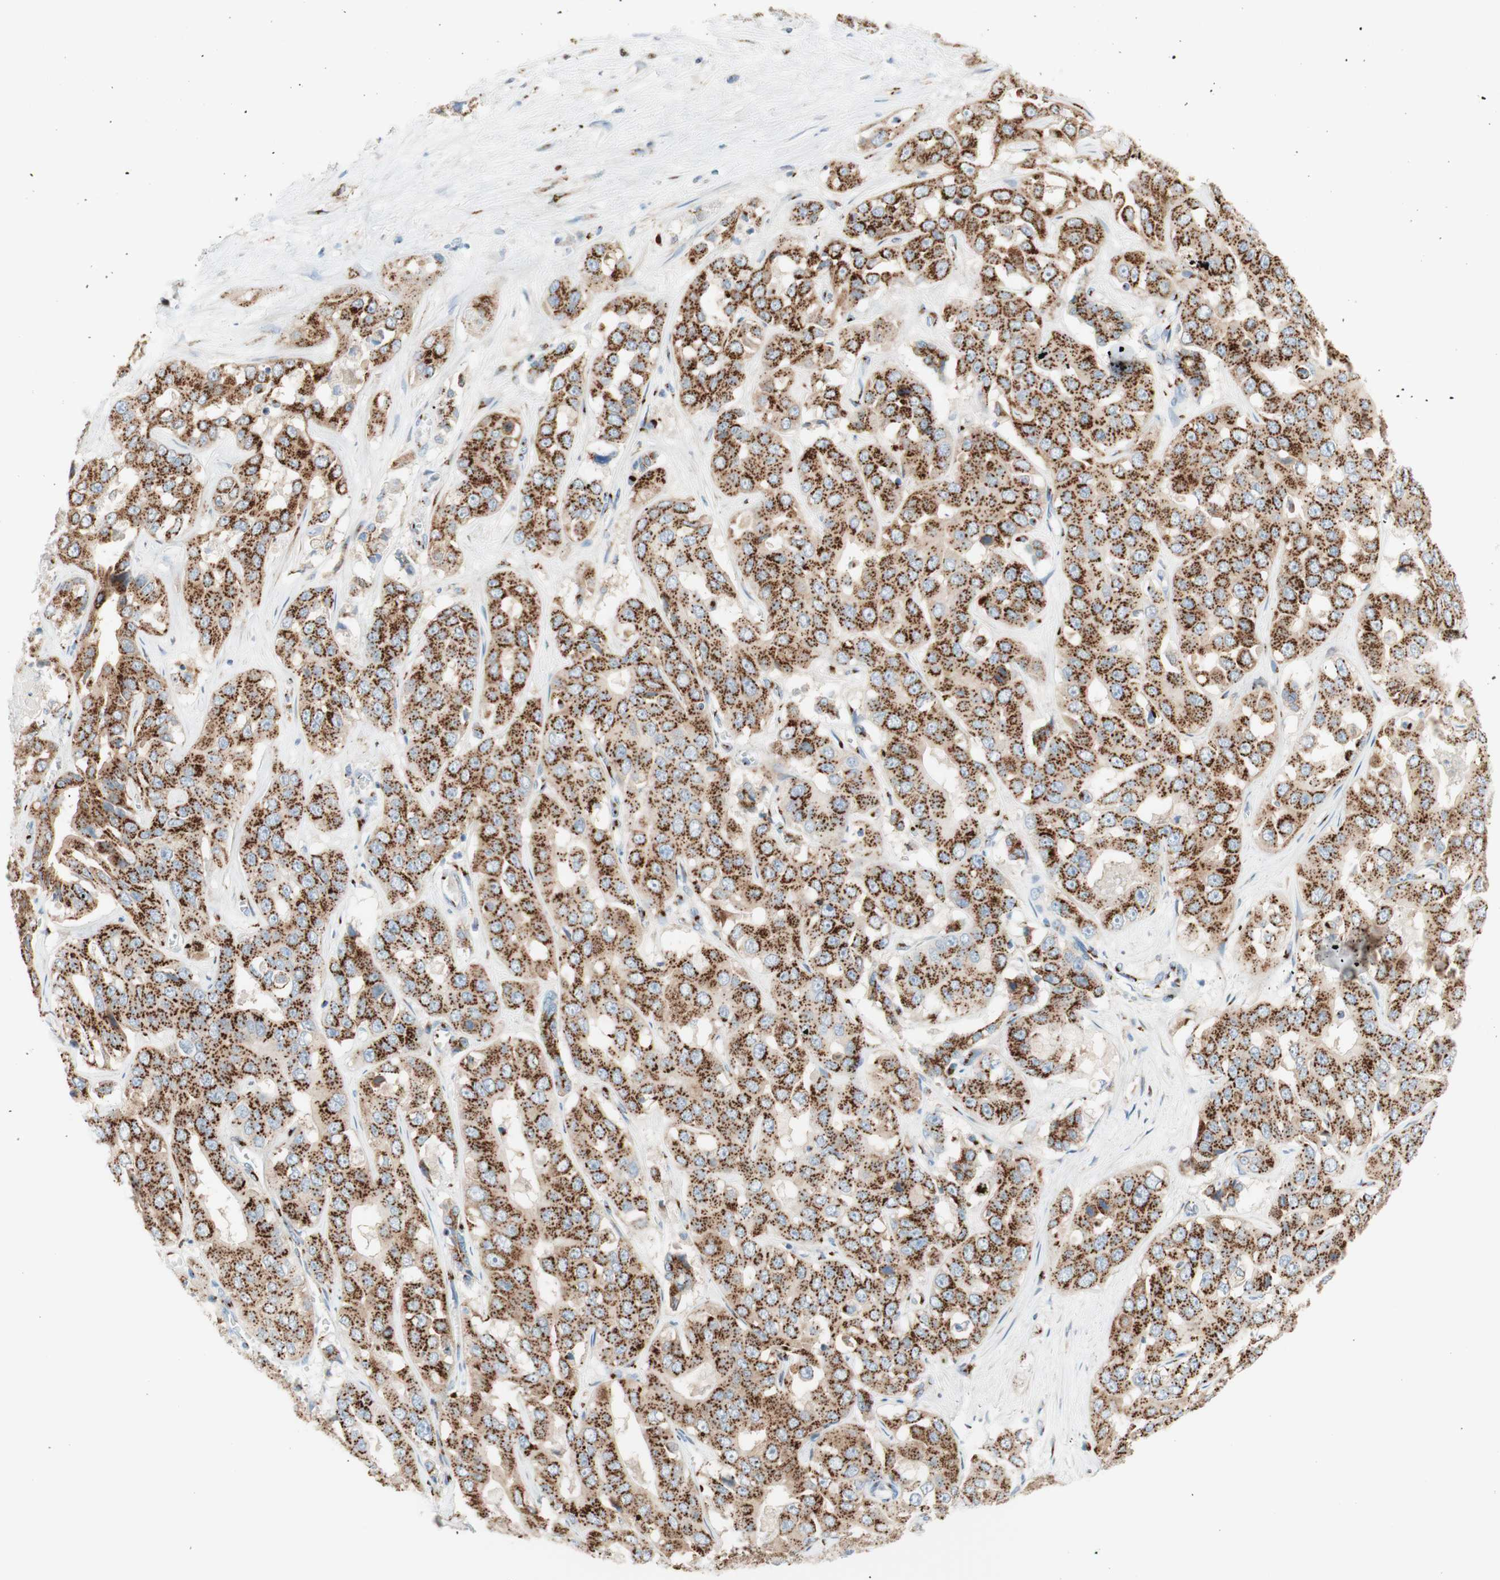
{"staining": {"intensity": "strong", "quantity": ">75%", "location": "cytoplasmic/membranous"}, "tissue": "liver cancer", "cell_type": "Tumor cells", "image_type": "cancer", "snomed": [{"axis": "morphology", "description": "Cholangiocarcinoma"}, {"axis": "topography", "description": "Liver"}], "caption": "This is a micrograph of immunohistochemistry staining of liver cancer (cholangiocarcinoma), which shows strong positivity in the cytoplasmic/membranous of tumor cells.", "gene": "GOLGB1", "patient": {"sex": "female", "age": 52}}